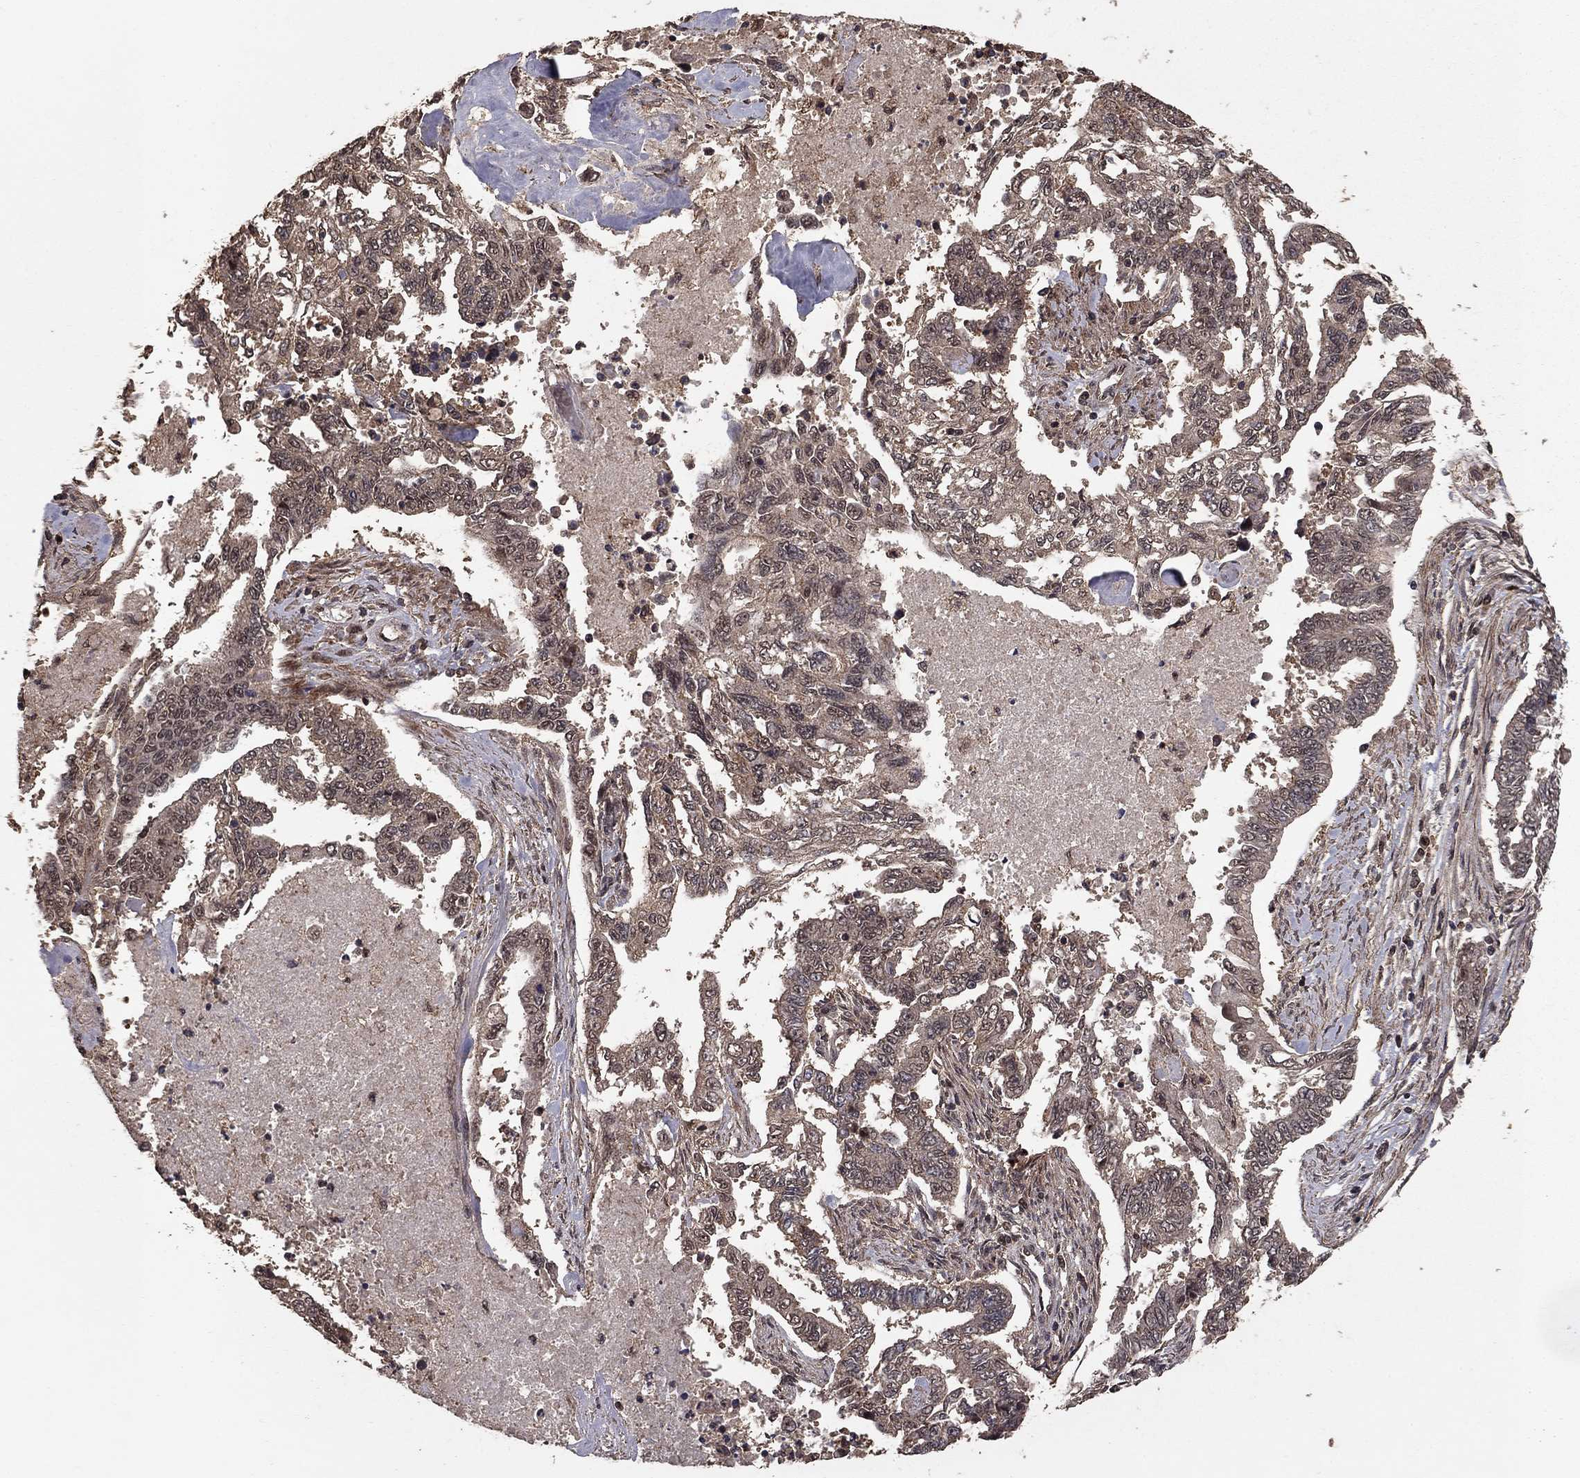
{"staining": {"intensity": "negative", "quantity": "none", "location": "none"}, "tissue": "endometrial cancer", "cell_type": "Tumor cells", "image_type": "cancer", "snomed": [{"axis": "morphology", "description": "Adenocarcinoma, NOS"}, {"axis": "topography", "description": "Uterus"}], "caption": "An IHC micrograph of endometrial cancer (adenocarcinoma) is shown. There is no staining in tumor cells of endometrial cancer (adenocarcinoma).", "gene": "PRDM1", "patient": {"sex": "female", "age": 59}}